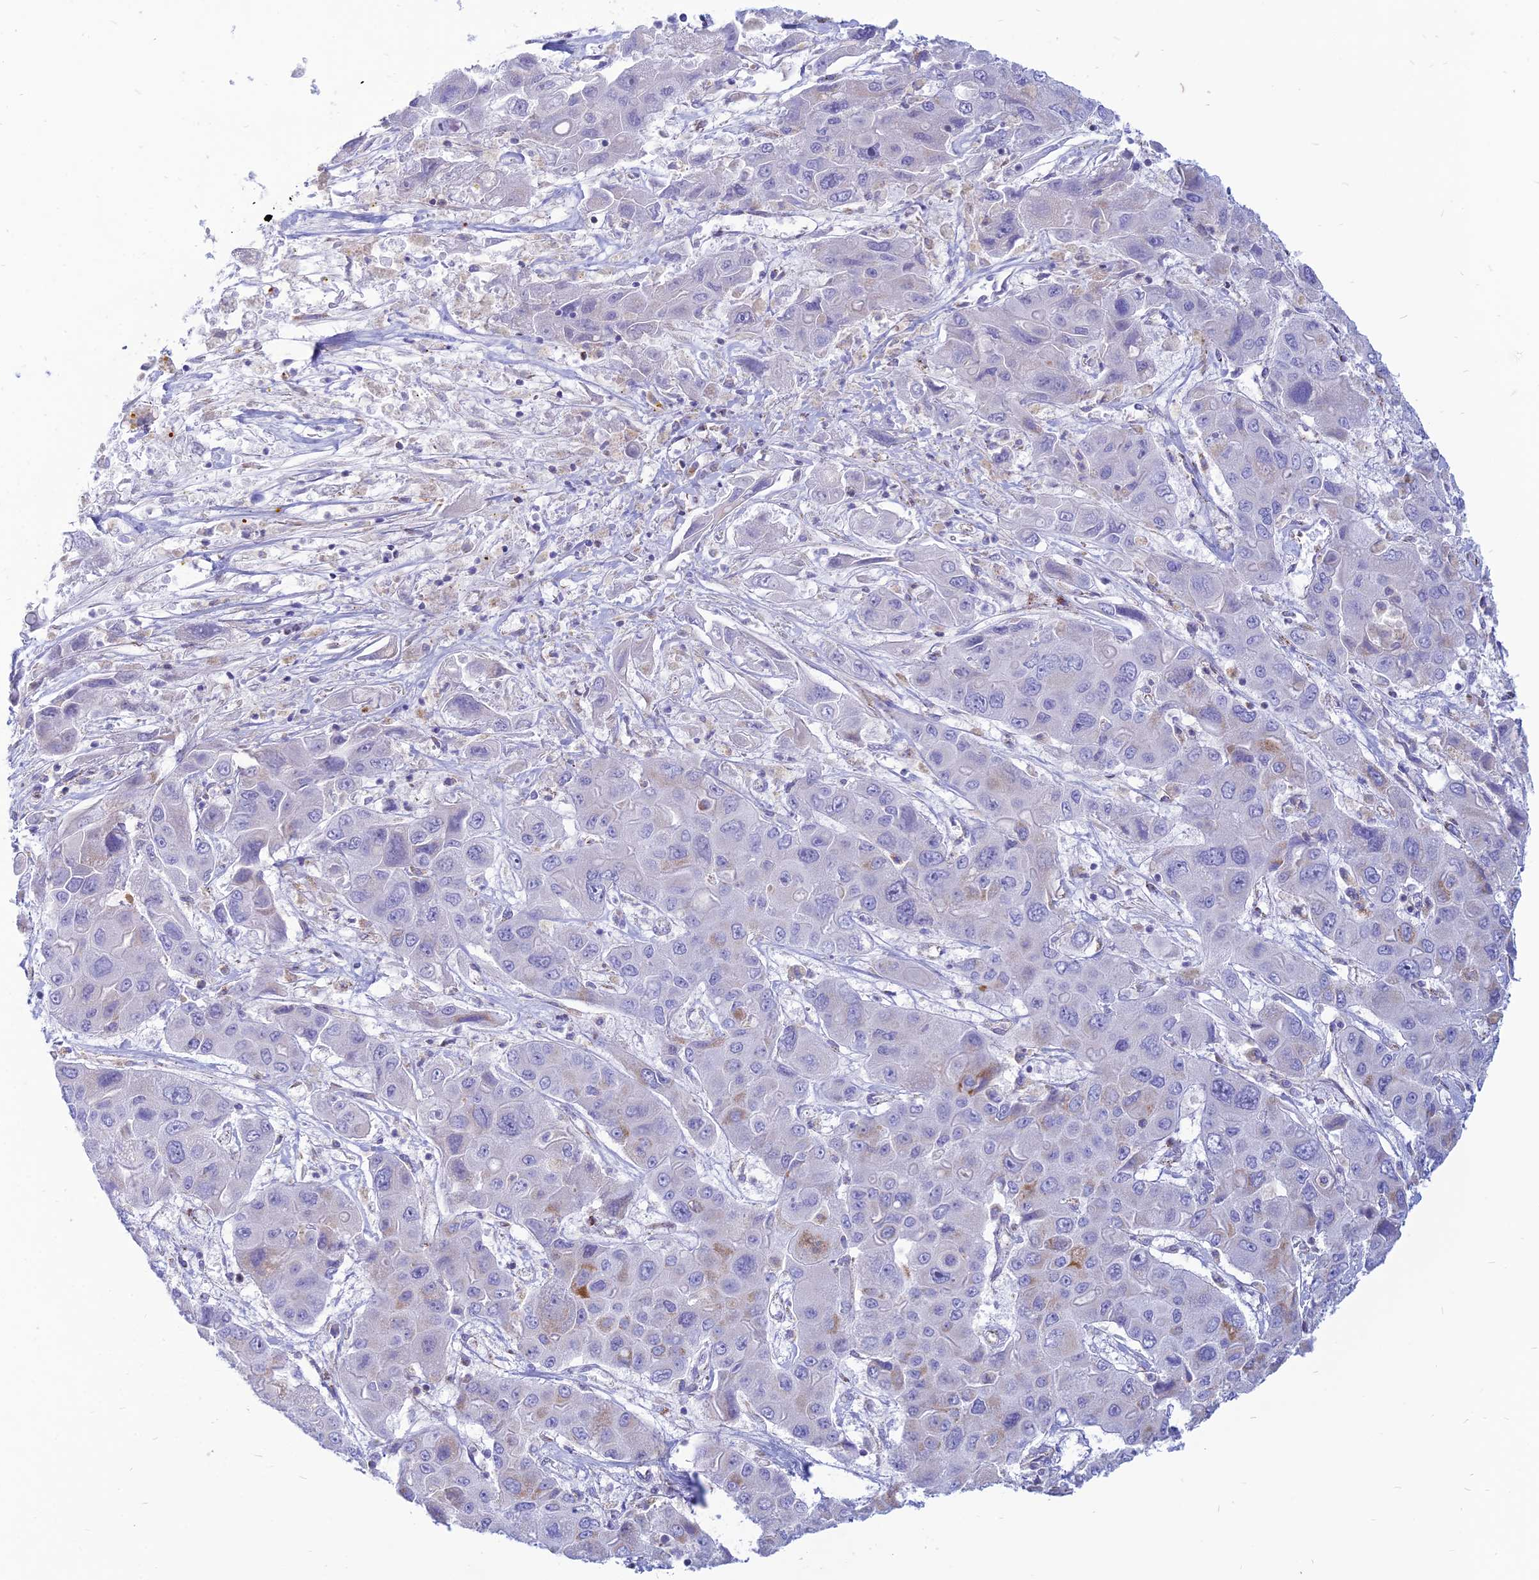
{"staining": {"intensity": "weak", "quantity": "<25%", "location": "cytoplasmic/membranous"}, "tissue": "liver cancer", "cell_type": "Tumor cells", "image_type": "cancer", "snomed": [{"axis": "morphology", "description": "Cholangiocarcinoma"}, {"axis": "topography", "description": "Liver"}], "caption": "Immunohistochemistry (IHC) of human liver cancer exhibits no staining in tumor cells.", "gene": "PACC1", "patient": {"sex": "male", "age": 67}}